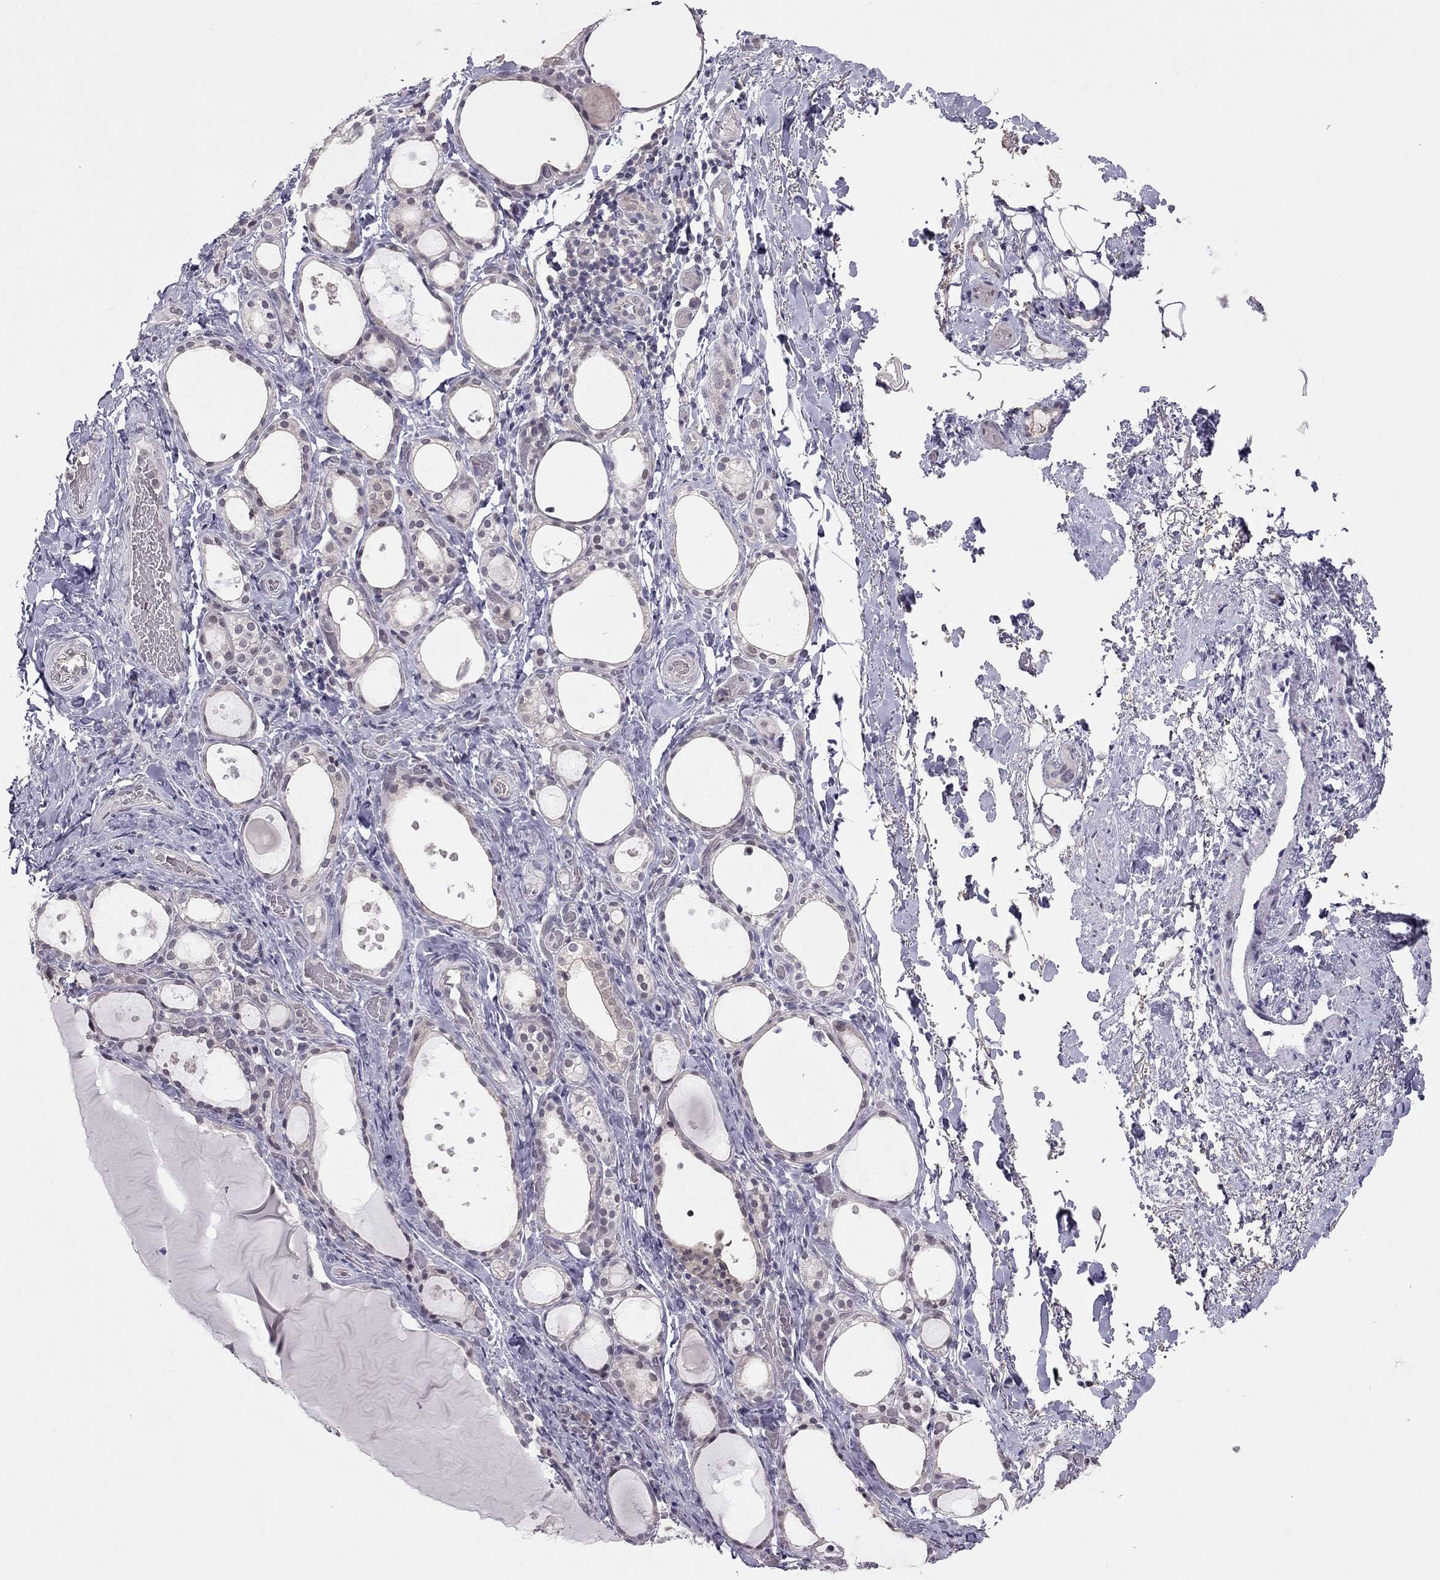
{"staining": {"intensity": "negative", "quantity": "none", "location": "none"}, "tissue": "thyroid gland", "cell_type": "Glandular cells", "image_type": "normal", "snomed": [{"axis": "morphology", "description": "Normal tissue, NOS"}, {"axis": "topography", "description": "Thyroid gland"}], "caption": "DAB immunohistochemical staining of normal human thyroid gland reveals no significant positivity in glandular cells. The staining is performed using DAB (3,3'-diaminobenzidine) brown chromogen with nuclei counter-stained in using hematoxylin.", "gene": "HSF2BP", "patient": {"sex": "male", "age": 68}}